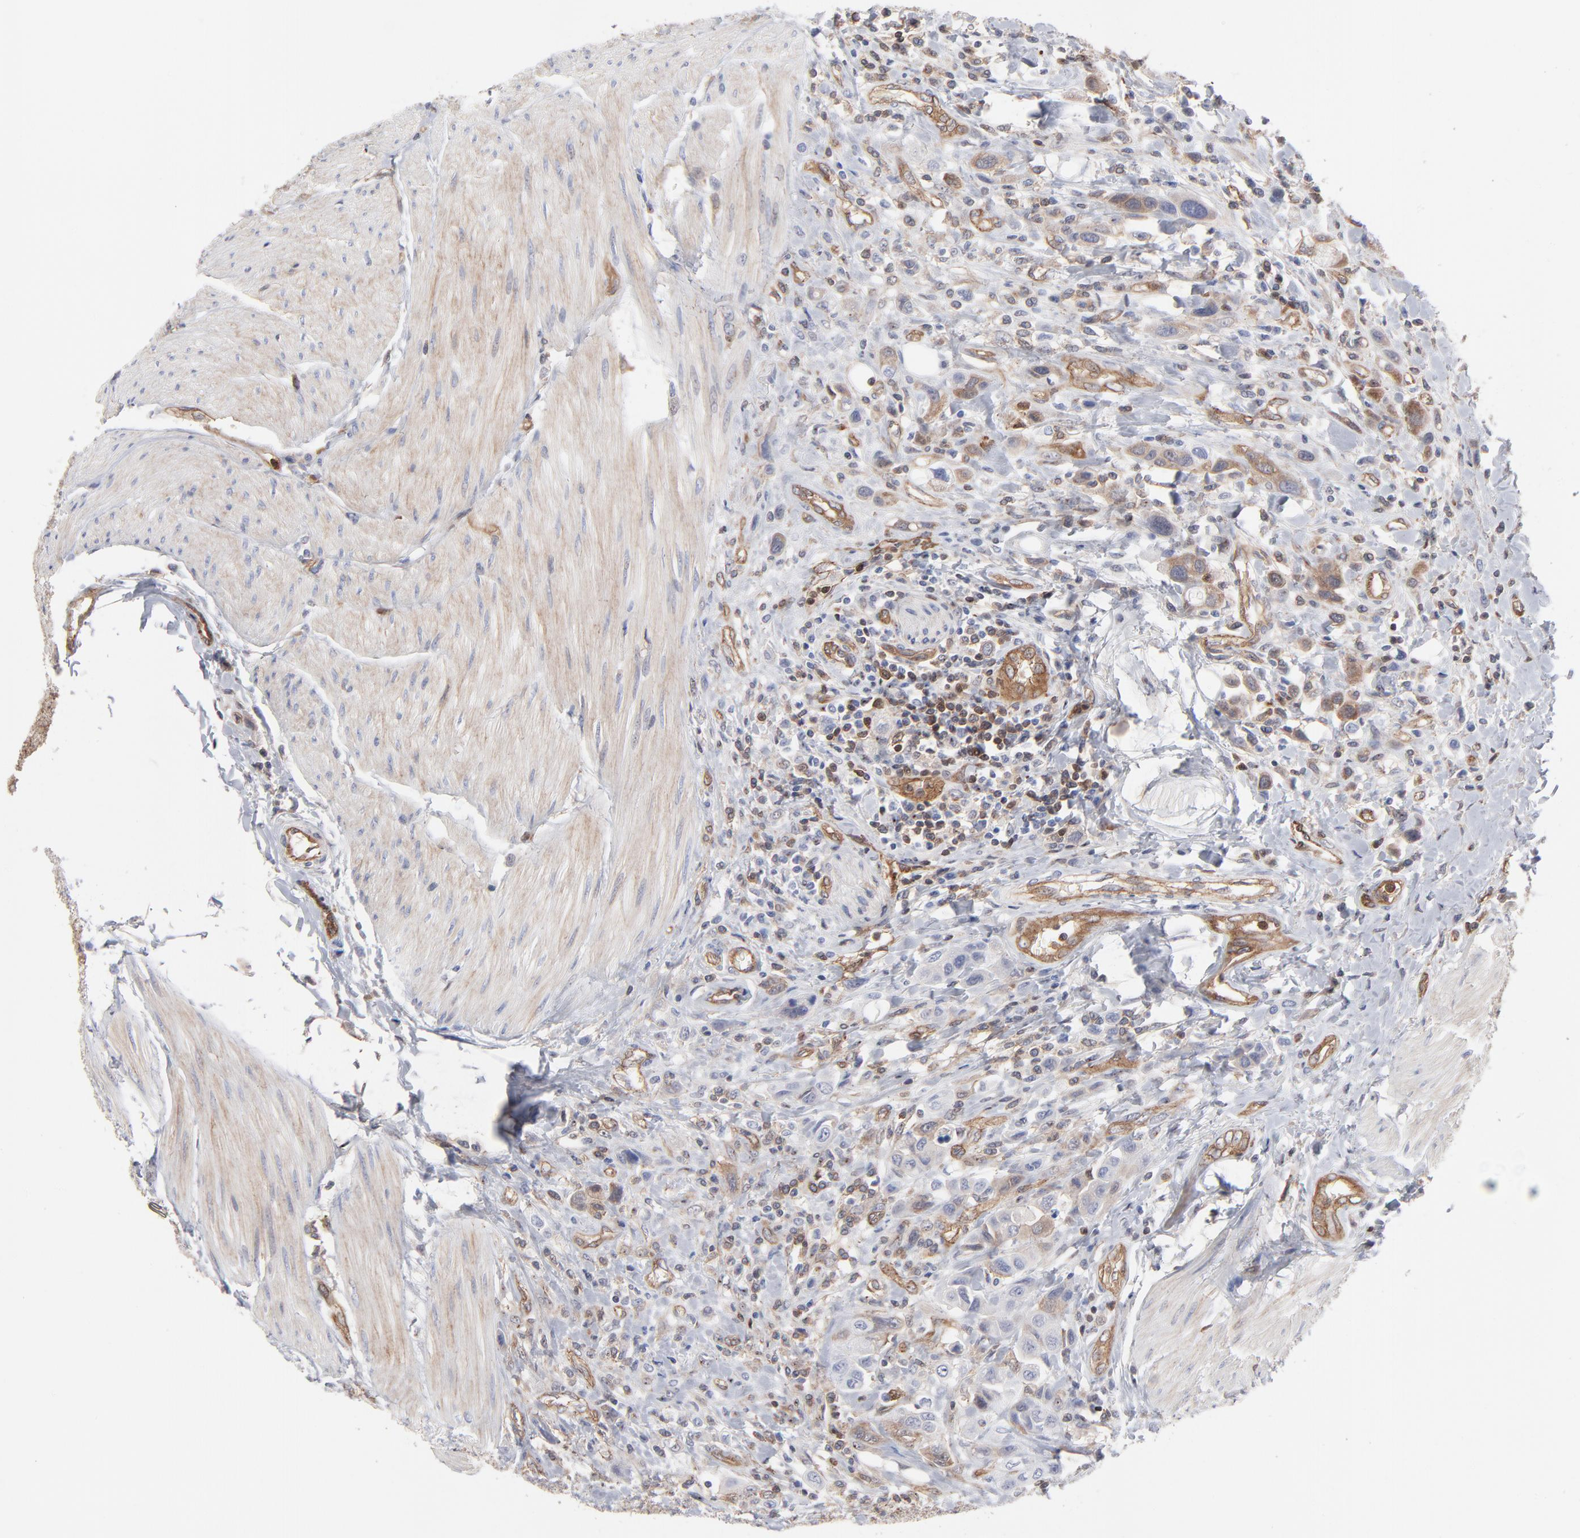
{"staining": {"intensity": "weak", "quantity": "25%-75%", "location": "cytoplasmic/membranous"}, "tissue": "urothelial cancer", "cell_type": "Tumor cells", "image_type": "cancer", "snomed": [{"axis": "morphology", "description": "Urothelial carcinoma, High grade"}, {"axis": "topography", "description": "Urinary bladder"}], "caption": "Immunohistochemistry of urothelial cancer displays low levels of weak cytoplasmic/membranous staining in about 25%-75% of tumor cells.", "gene": "PXN", "patient": {"sex": "male", "age": 50}}